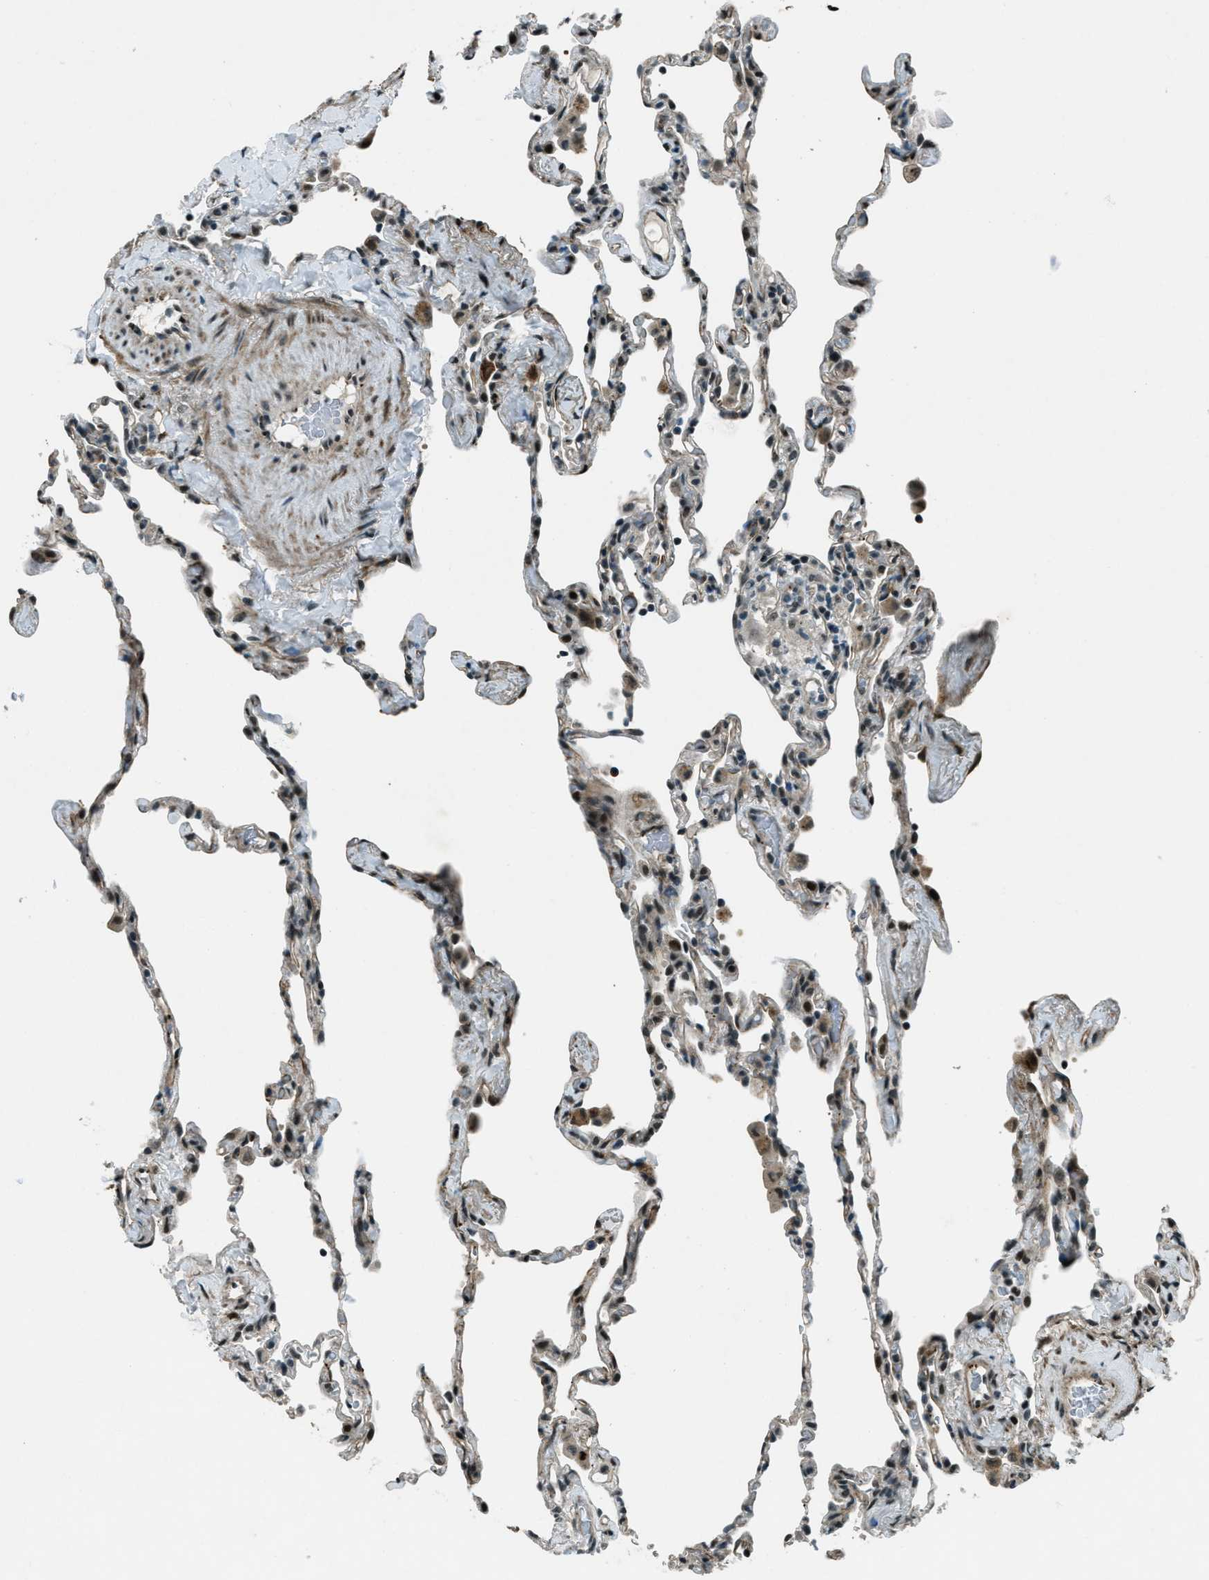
{"staining": {"intensity": "moderate", "quantity": "<25%", "location": "nuclear"}, "tissue": "lung", "cell_type": "Alveolar cells", "image_type": "normal", "snomed": [{"axis": "morphology", "description": "Normal tissue, NOS"}, {"axis": "topography", "description": "Lung"}], "caption": "Moderate nuclear staining for a protein is appreciated in about <25% of alveolar cells of benign lung using IHC.", "gene": "TARDBP", "patient": {"sex": "male", "age": 59}}